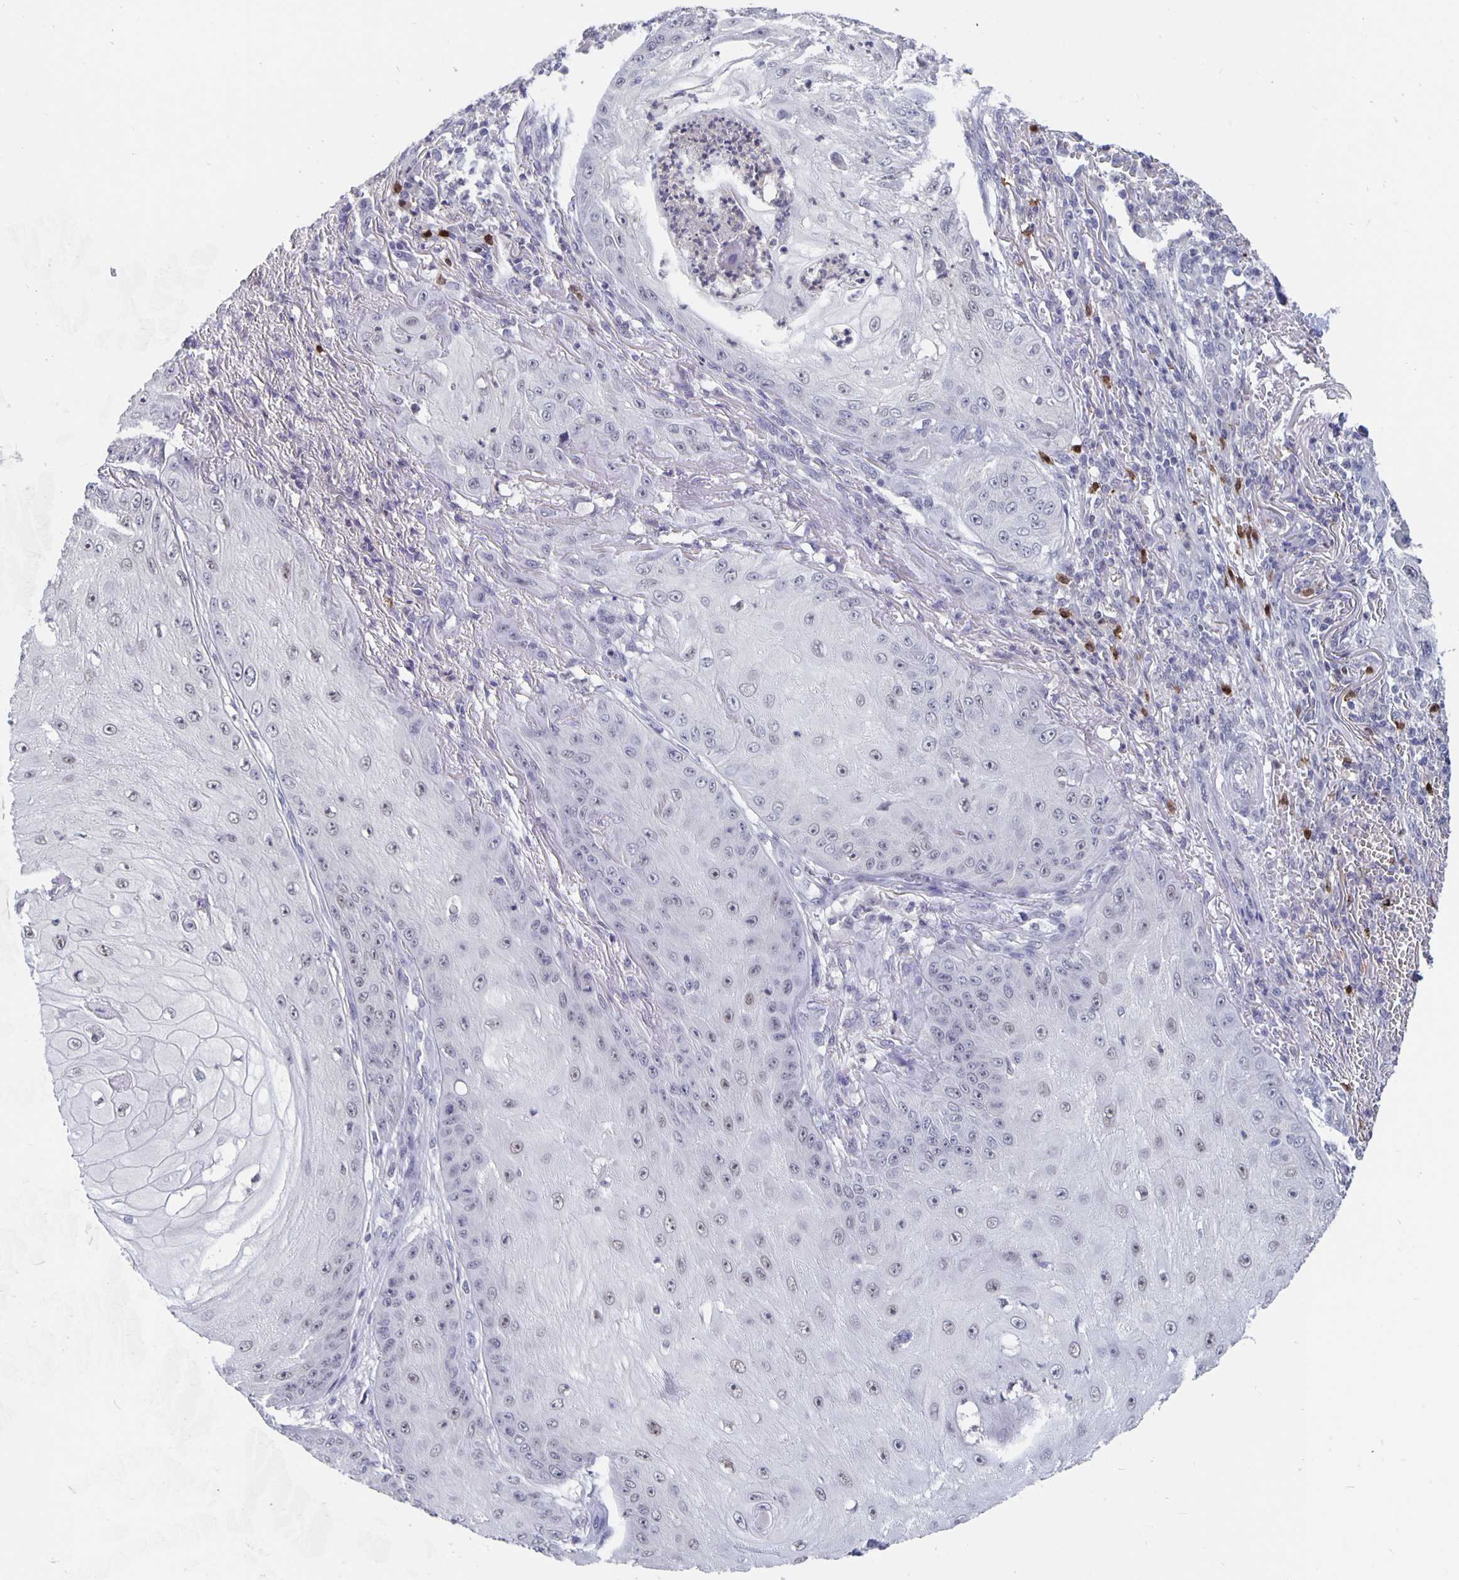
{"staining": {"intensity": "weak", "quantity": "<25%", "location": "nuclear"}, "tissue": "skin cancer", "cell_type": "Tumor cells", "image_type": "cancer", "snomed": [{"axis": "morphology", "description": "Squamous cell carcinoma, NOS"}, {"axis": "topography", "description": "Skin"}], "caption": "DAB immunohistochemical staining of human skin cancer exhibits no significant expression in tumor cells.", "gene": "ZNF691", "patient": {"sex": "male", "age": 70}}